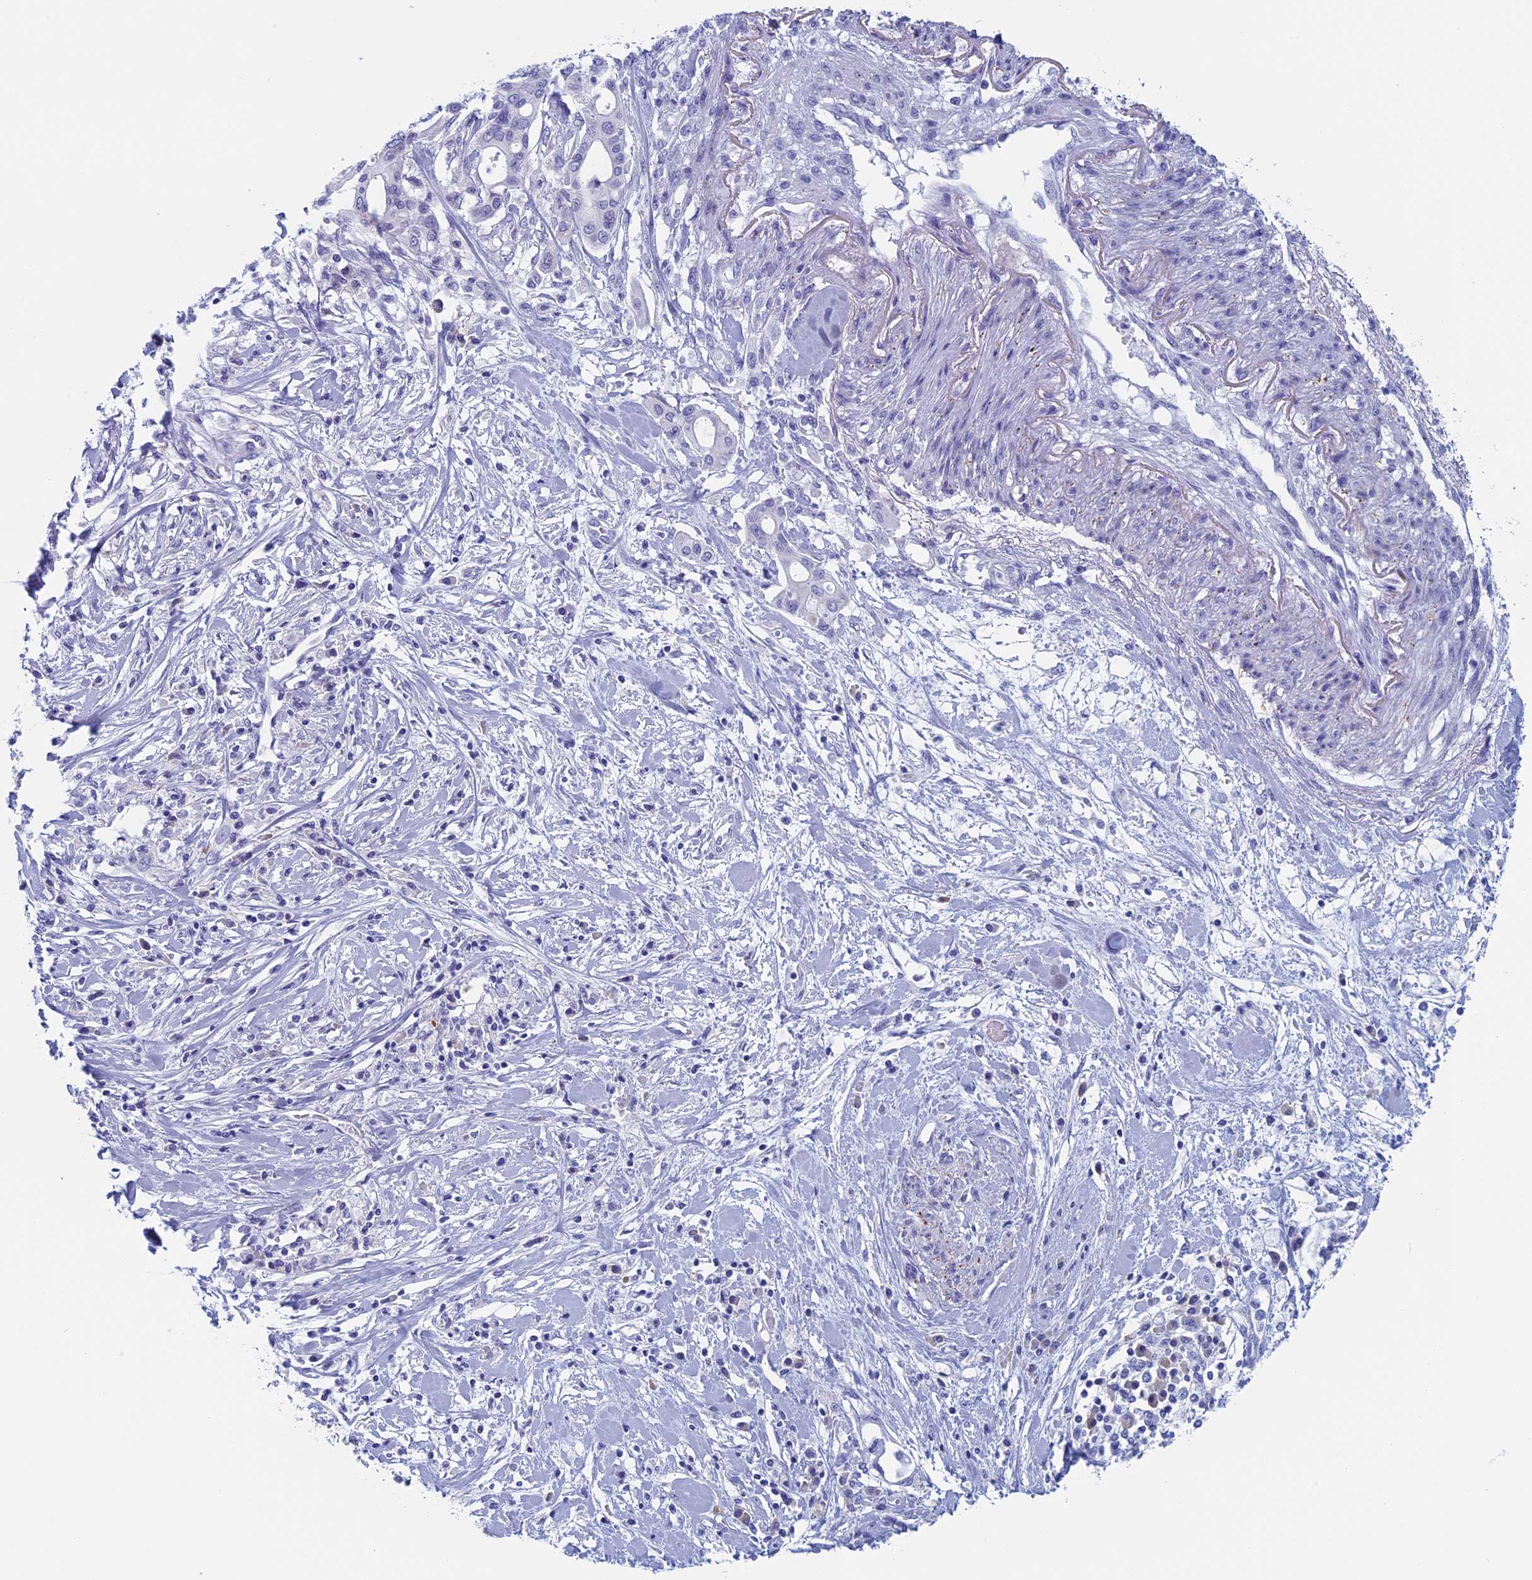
{"staining": {"intensity": "negative", "quantity": "none", "location": "none"}, "tissue": "pancreatic cancer", "cell_type": "Tumor cells", "image_type": "cancer", "snomed": [{"axis": "morphology", "description": "Adenocarcinoma, NOS"}, {"axis": "topography", "description": "Pancreas"}], "caption": "High power microscopy image of an IHC histopathology image of pancreatic cancer, revealing no significant expression in tumor cells.", "gene": "MAGEB6", "patient": {"sex": "male", "age": 46}}